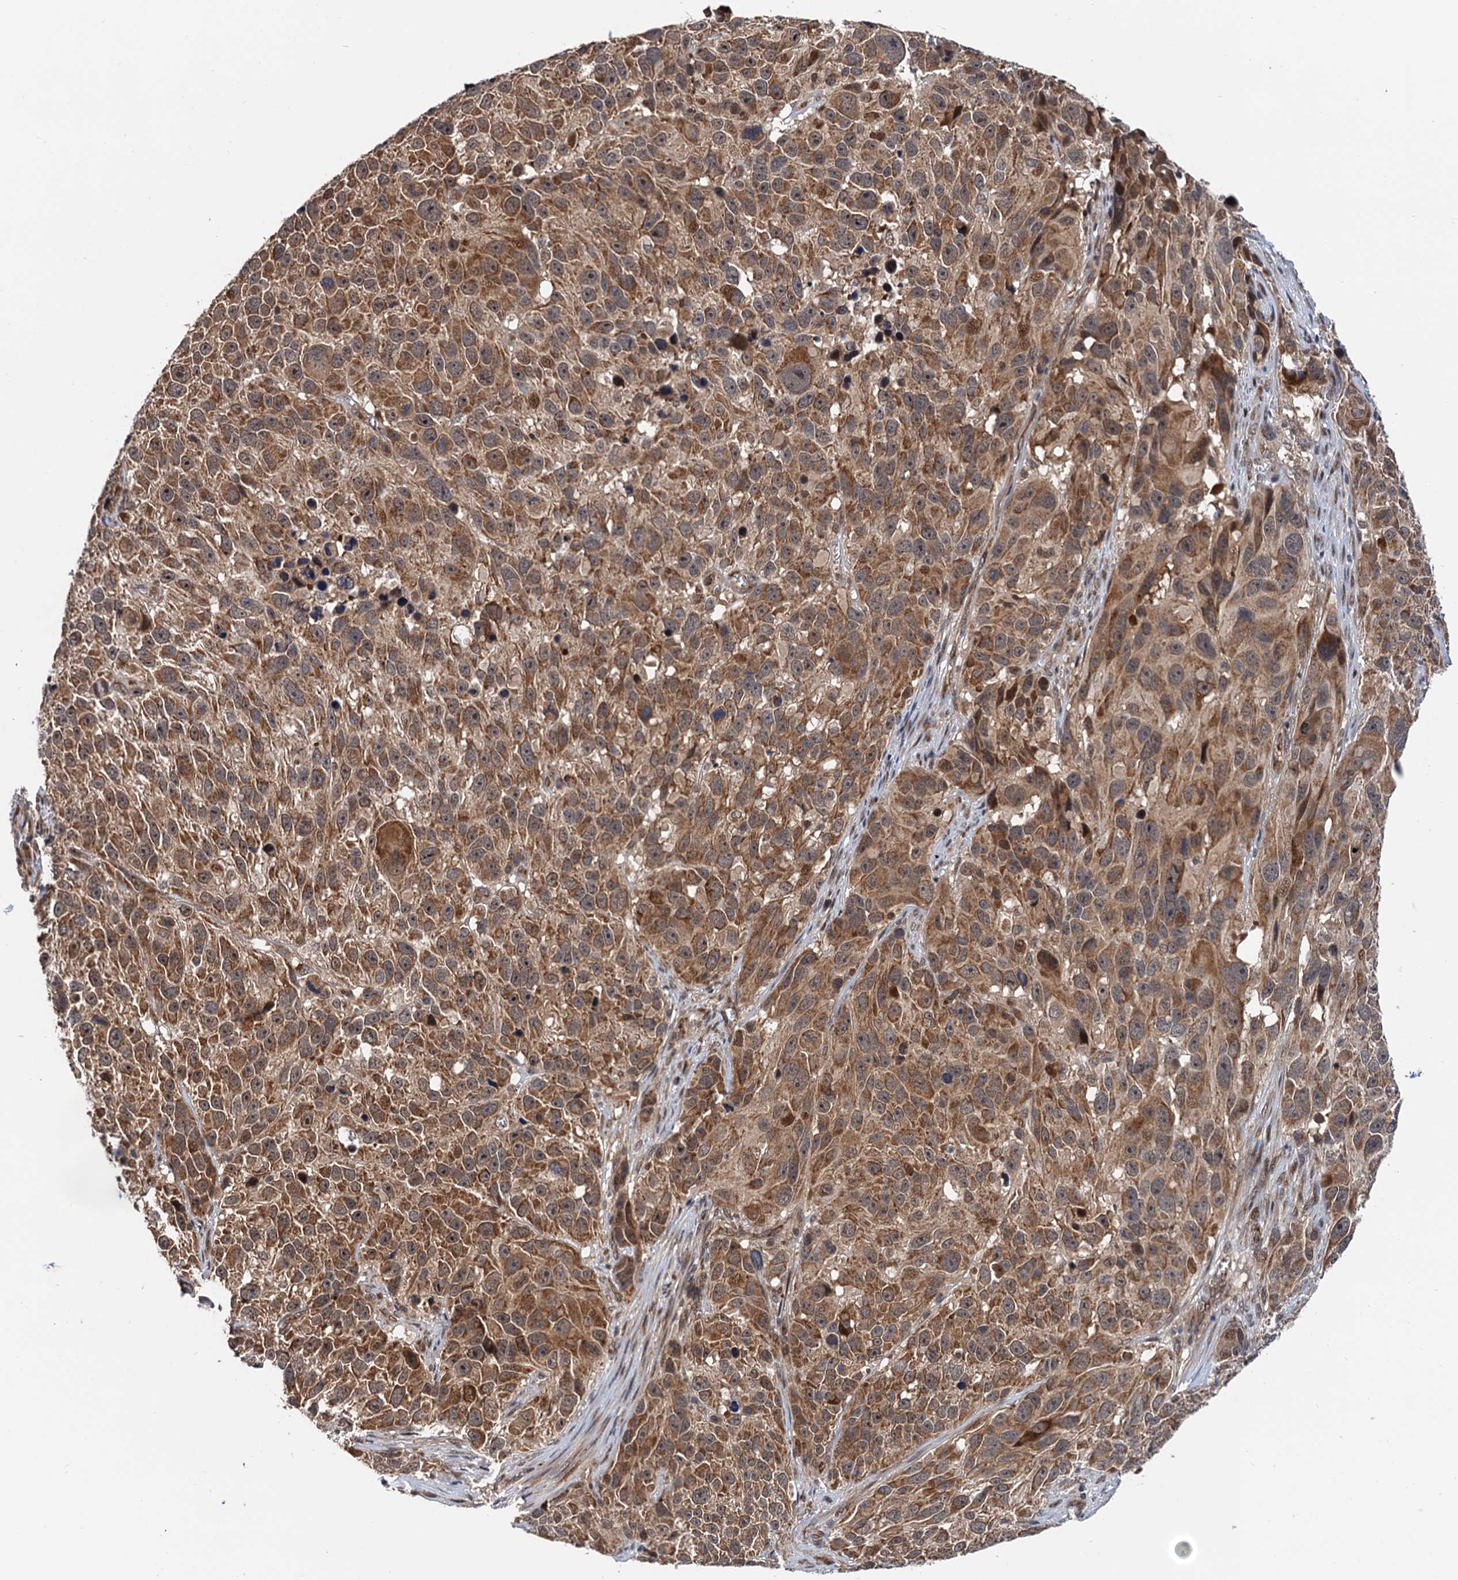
{"staining": {"intensity": "moderate", "quantity": ">75%", "location": "cytoplasmic/membranous"}, "tissue": "melanoma", "cell_type": "Tumor cells", "image_type": "cancer", "snomed": [{"axis": "morphology", "description": "Malignant melanoma, NOS"}, {"axis": "topography", "description": "Skin"}], "caption": "Immunohistochemistry of malignant melanoma demonstrates medium levels of moderate cytoplasmic/membranous expression in about >75% of tumor cells. (DAB IHC, brown staining for protein, blue staining for nuclei).", "gene": "NAA16", "patient": {"sex": "male", "age": 84}}